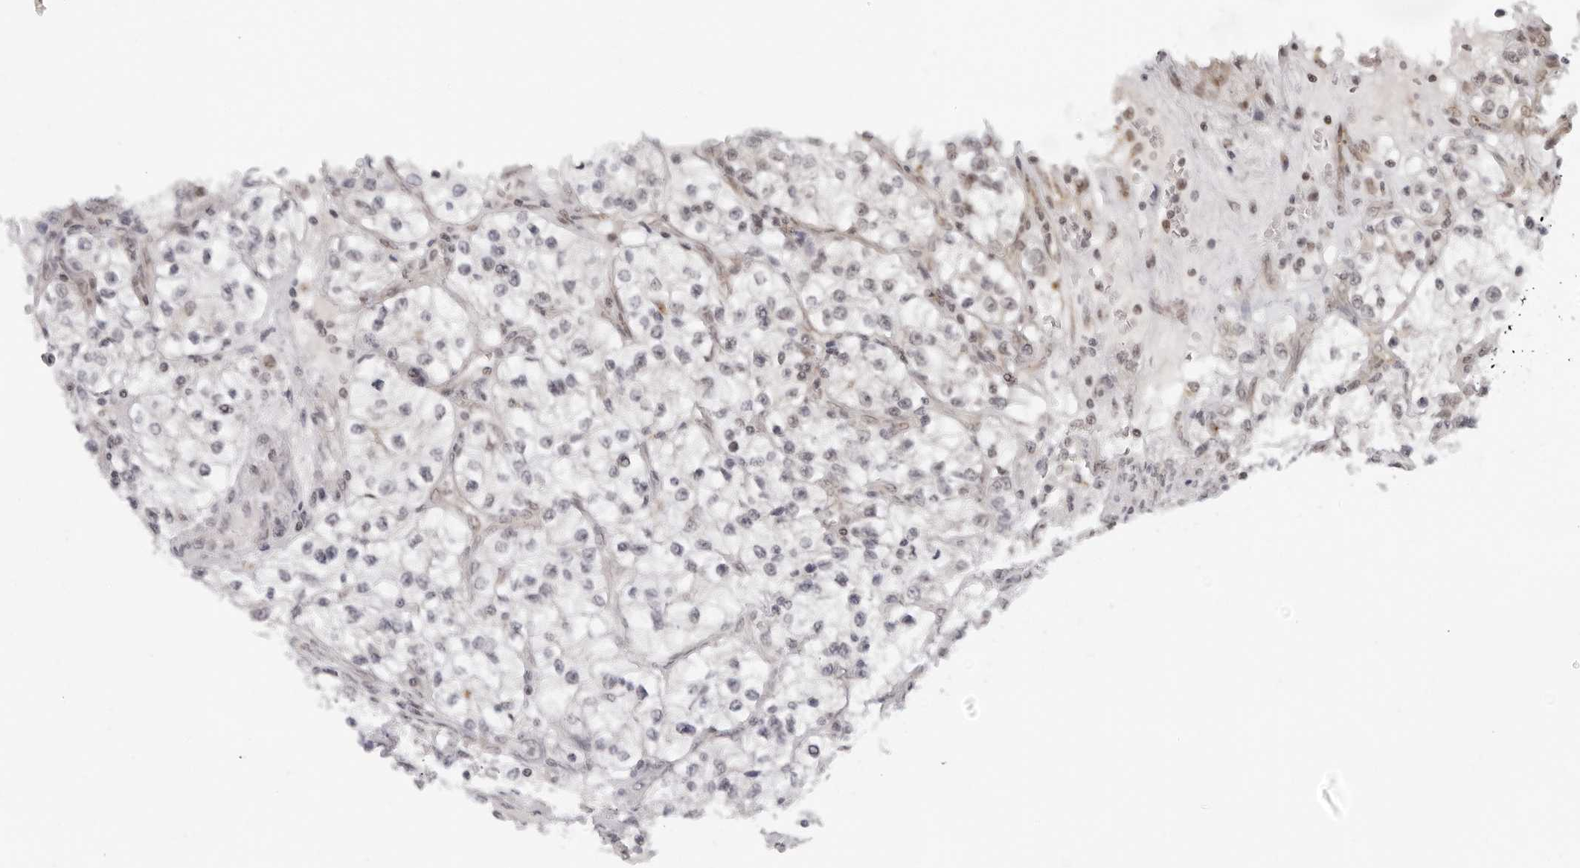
{"staining": {"intensity": "negative", "quantity": "none", "location": "none"}, "tissue": "renal cancer", "cell_type": "Tumor cells", "image_type": "cancer", "snomed": [{"axis": "morphology", "description": "Adenocarcinoma, NOS"}, {"axis": "topography", "description": "Kidney"}], "caption": "IHC histopathology image of neoplastic tissue: human renal cancer stained with DAB (3,3'-diaminobenzidine) demonstrates no significant protein positivity in tumor cells.", "gene": "TOX4", "patient": {"sex": "female", "age": 57}}